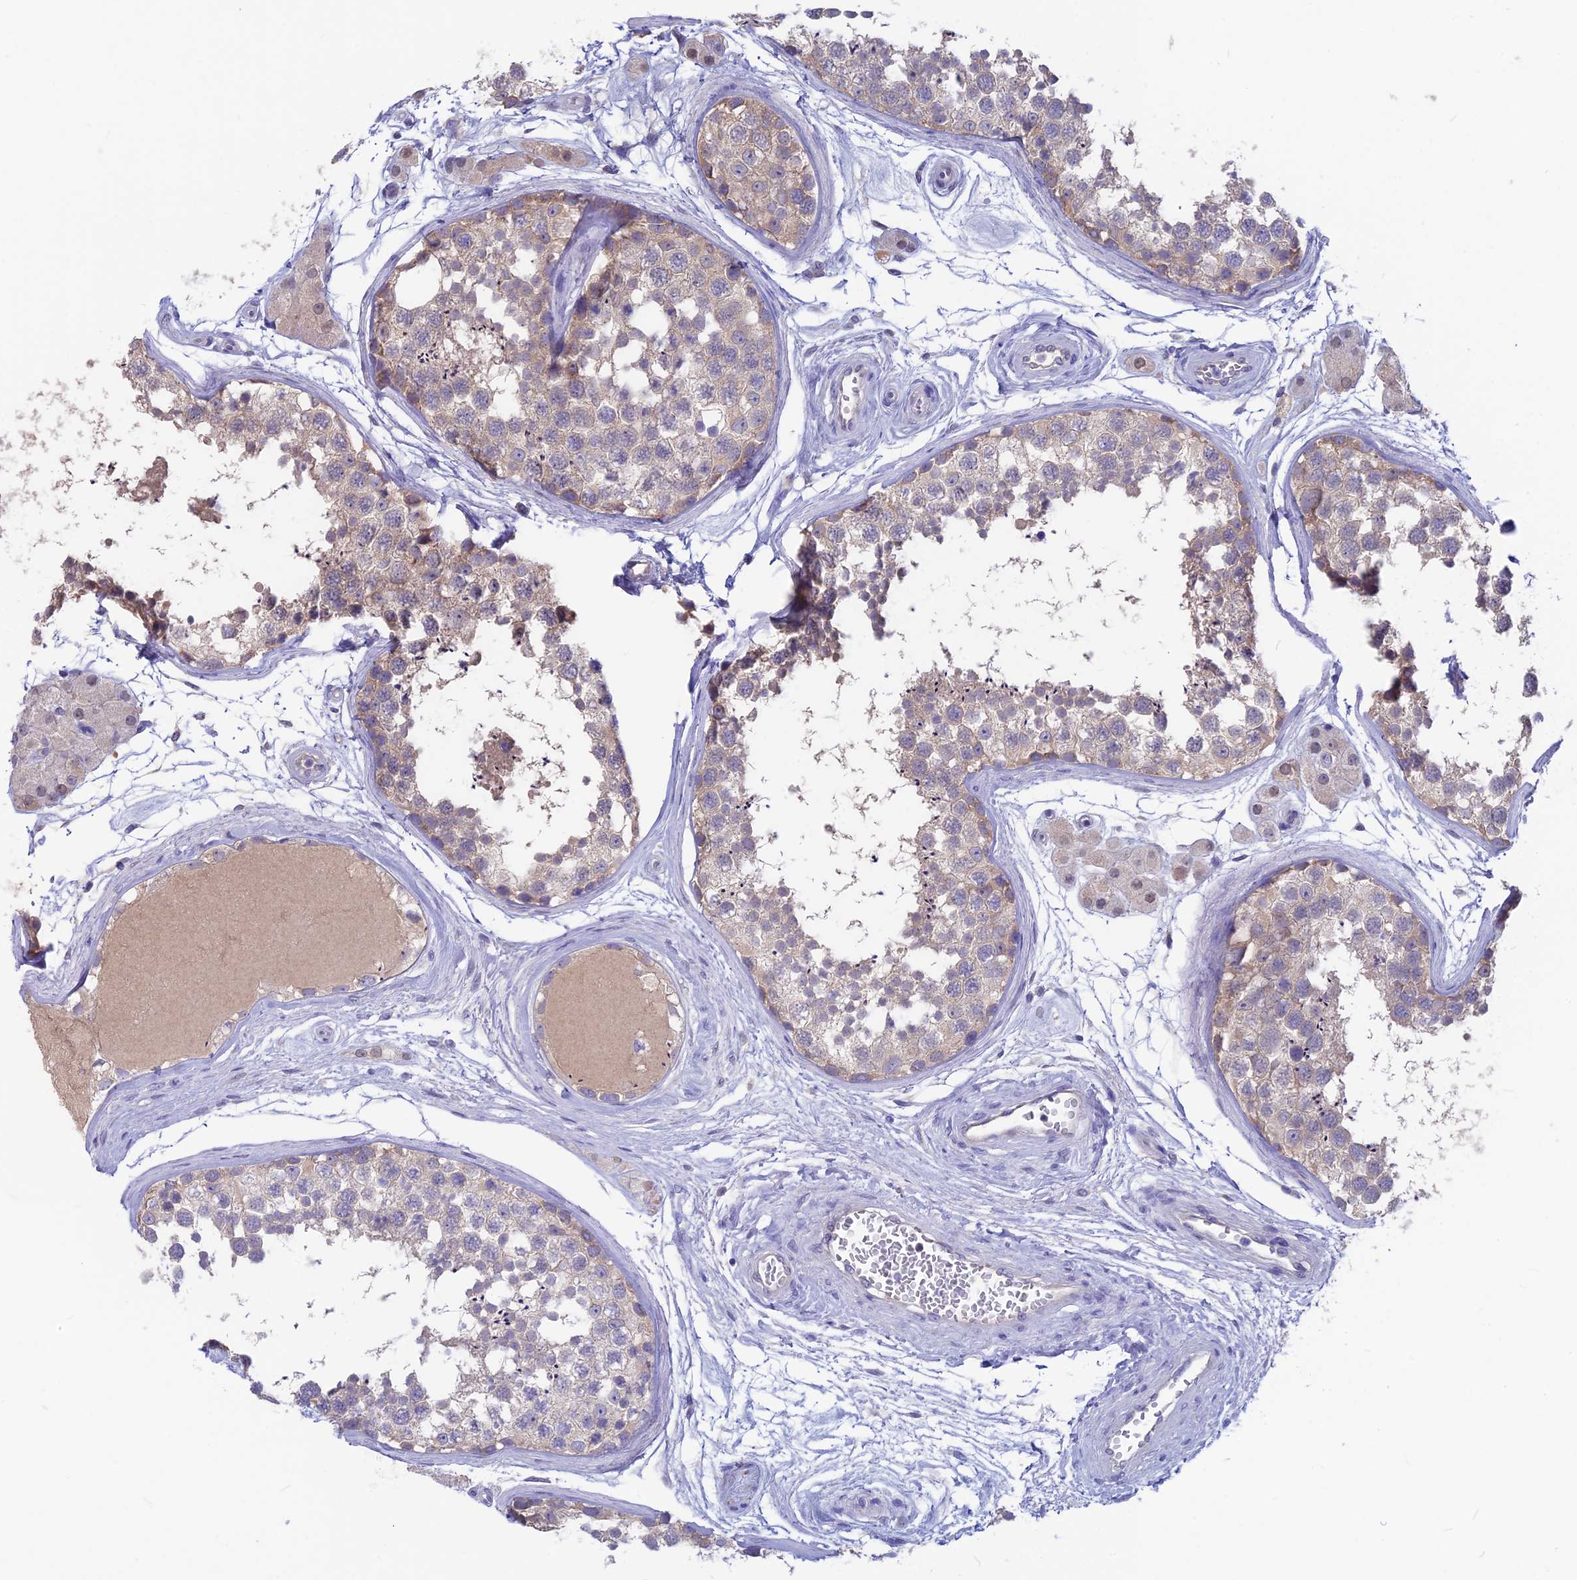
{"staining": {"intensity": "negative", "quantity": "none", "location": "none"}, "tissue": "testis", "cell_type": "Cells in seminiferous ducts", "image_type": "normal", "snomed": [{"axis": "morphology", "description": "Normal tissue, NOS"}, {"axis": "topography", "description": "Testis"}], "caption": "A high-resolution image shows immunohistochemistry (IHC) staining of unremarkable testis, which shows no significant positivity in cells in seminiferous ducts.", "gene": "SNAP91", "patient": {"sex": "male", "age": 56}}